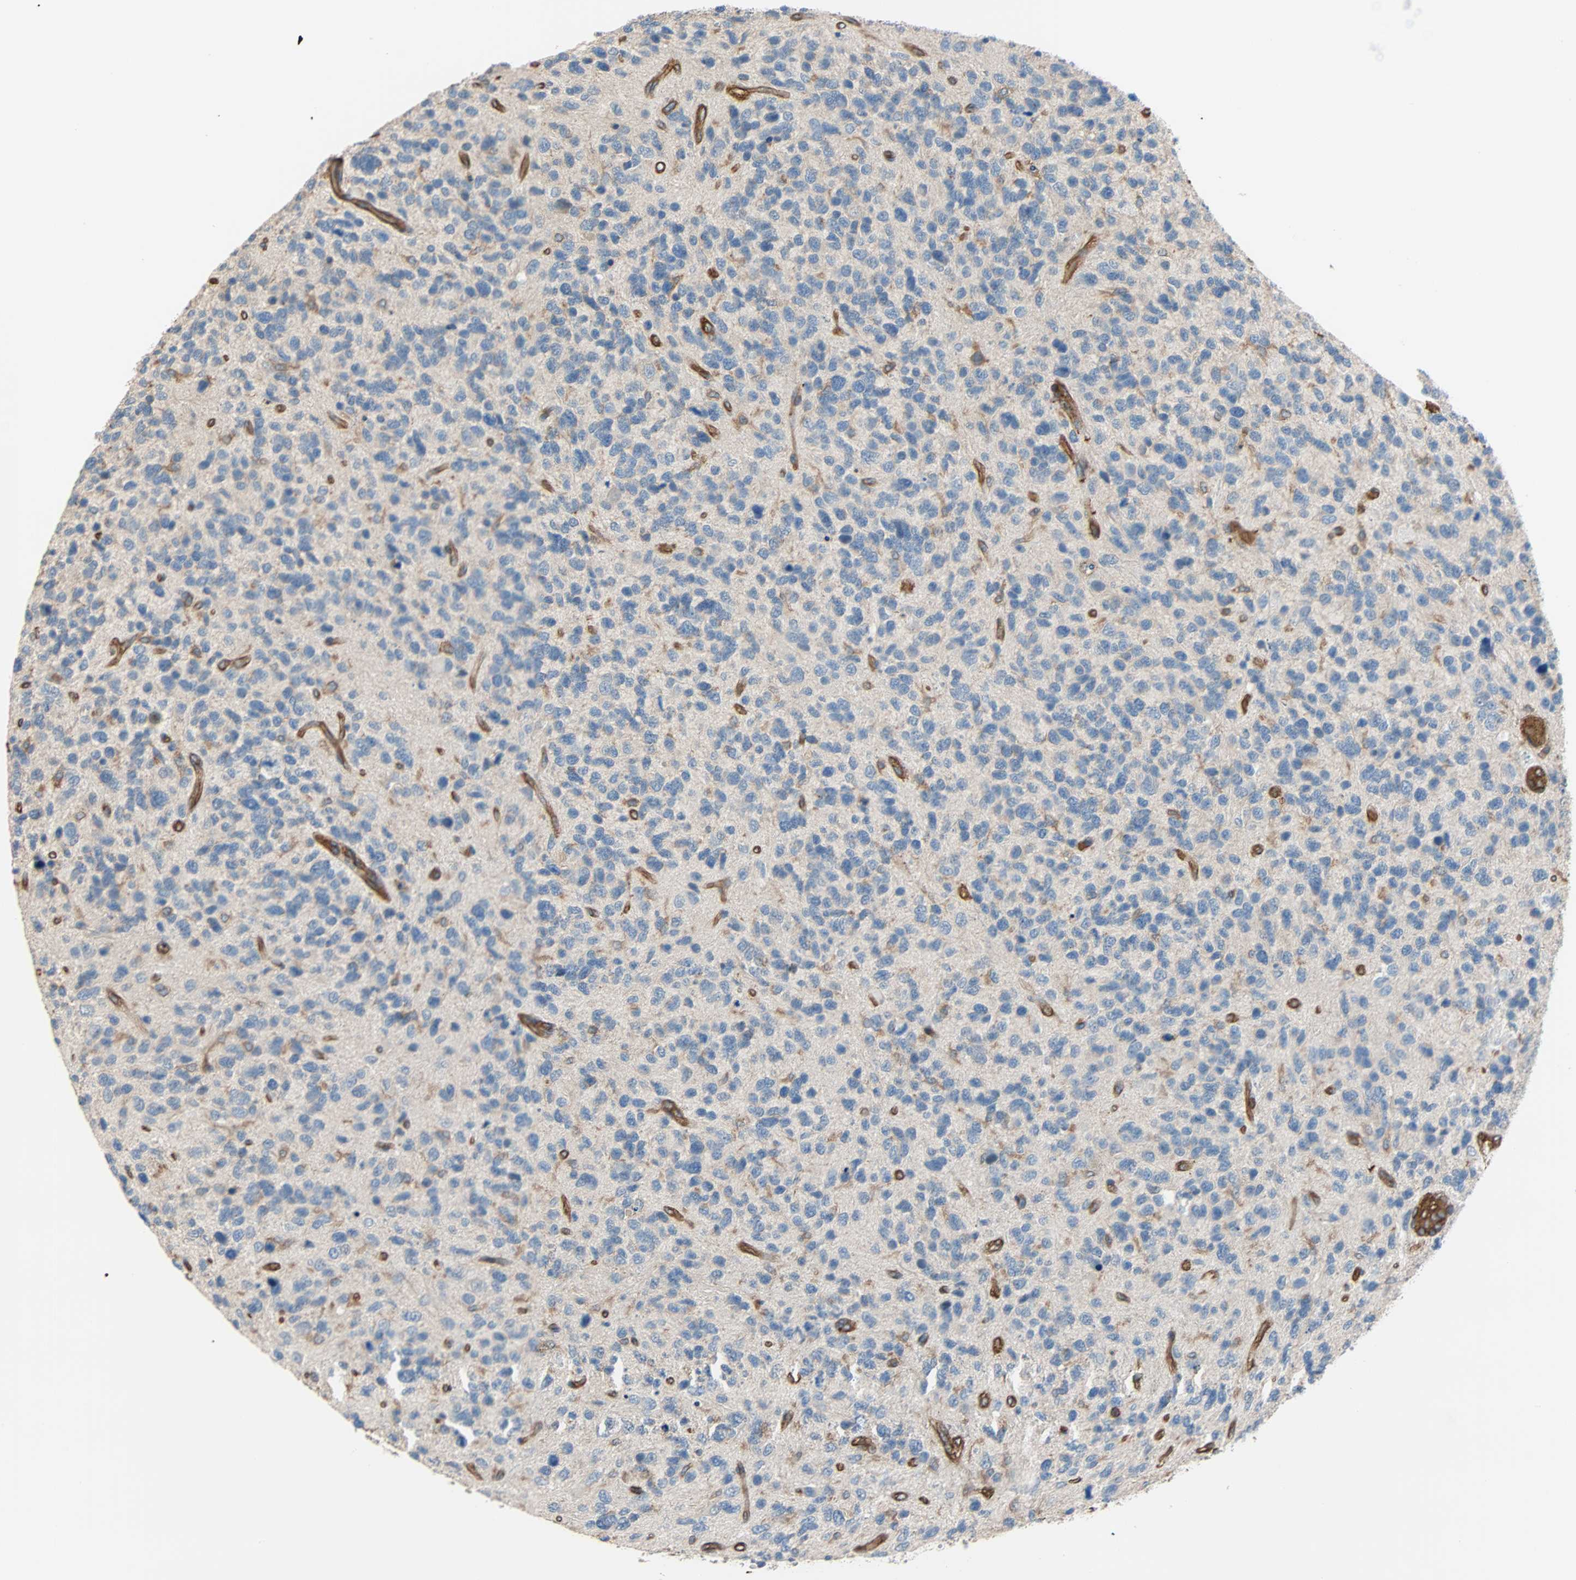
{"staining": {"intensity": "negative", "quantity": "none", "location": "none"}, "tissue": "glioma", "cell_type": "Tumor cells", "image_type": "cancer", "snomed": [{"axis": "morphology", "description": "Glioma, malignant, High grade"}, {"axis": "topography", "description": "Brain"}], "caption": "Glioma was stained to show a protein in brown. There is no significant positivity in tumor cells.", "gene": "GALNT10", "patient": {"sex": "female", "age": 58}}